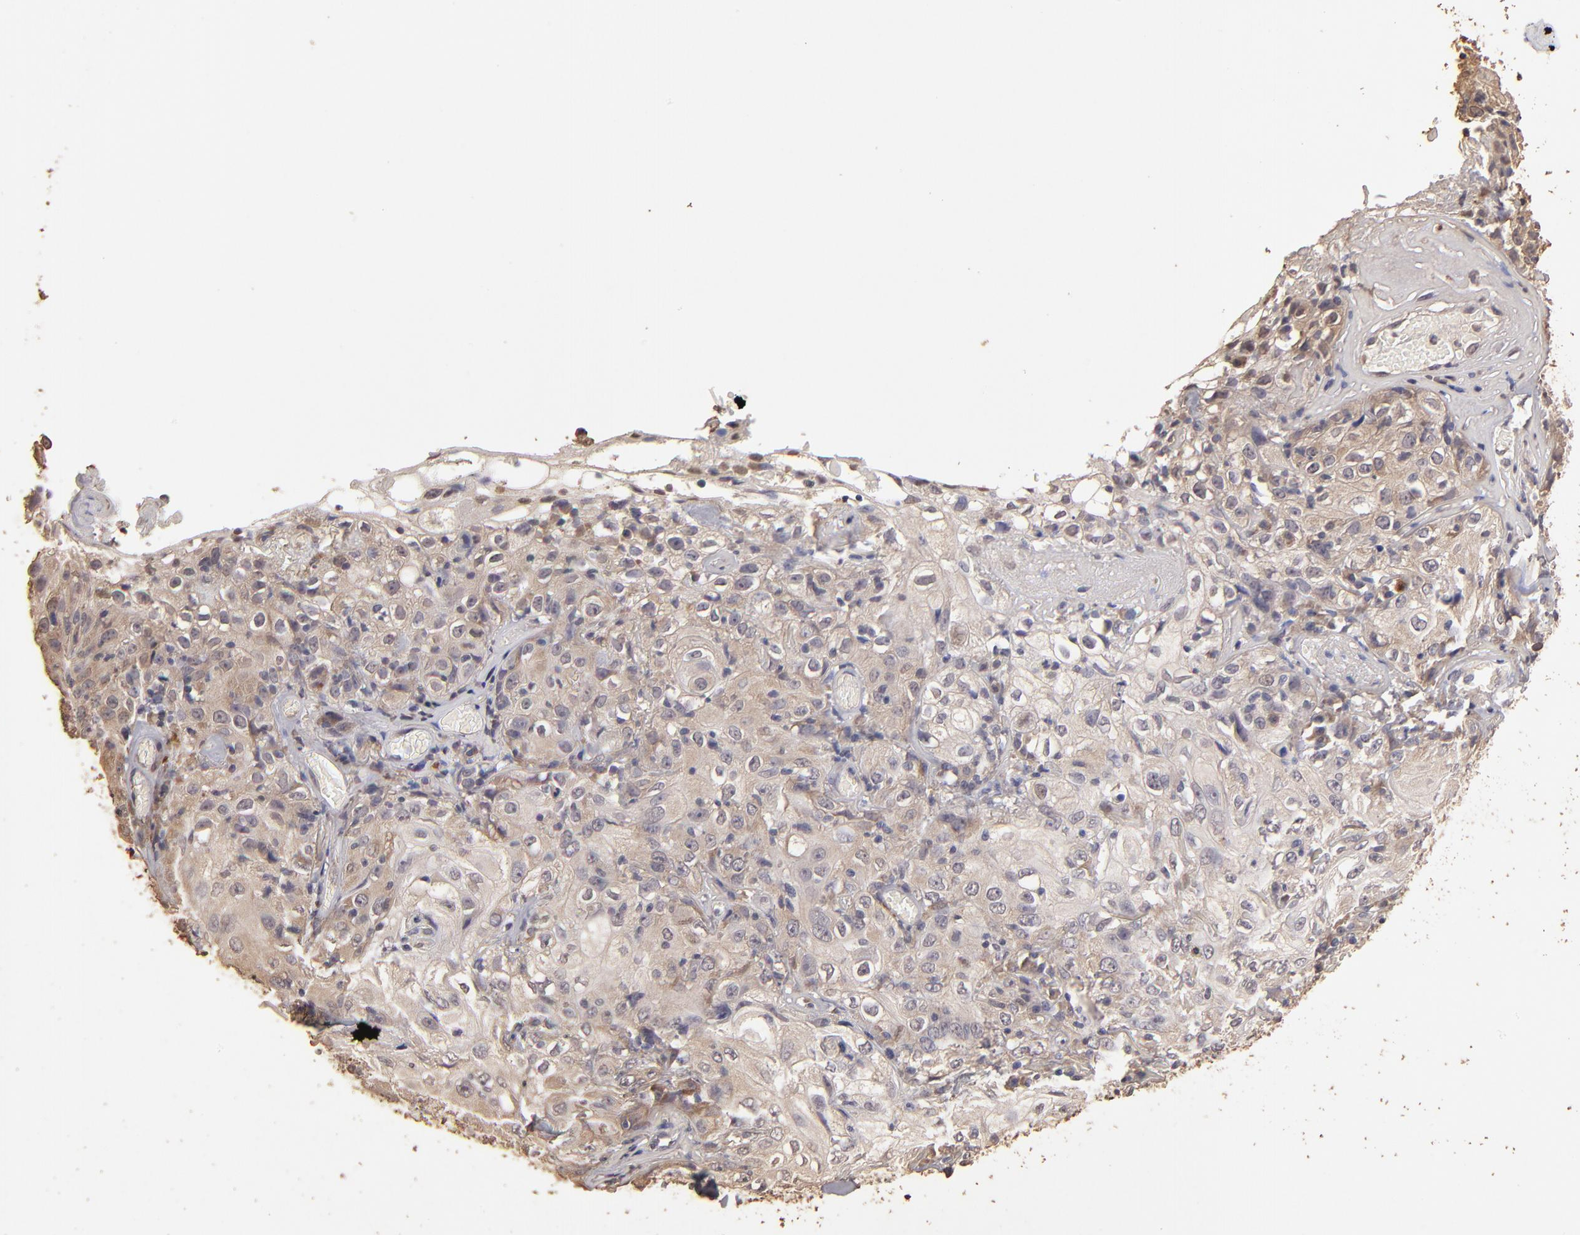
{"staining": {"intensity": "weak", "quantity": "25%-75%", "location": "cytoplasmic/membranous"}, "tissue": "skin cancer", "cell_type": "Tumor cells", "image_type": "cancer", "snomed": [{"axis": "morphology", "description": "Squamous cell carcinoma, NOS"}, {"axis": "topography", "description": "Skin"}], "caption": "Human skin cancer (squamous cell carcinoma) stained with a brown dye displays weak cytoplasmic/membranous positive expression in approximately 25%-75% of tumor cells.", "gene": "OPHN1", "patient": {"sex": "male", "age": 65}}